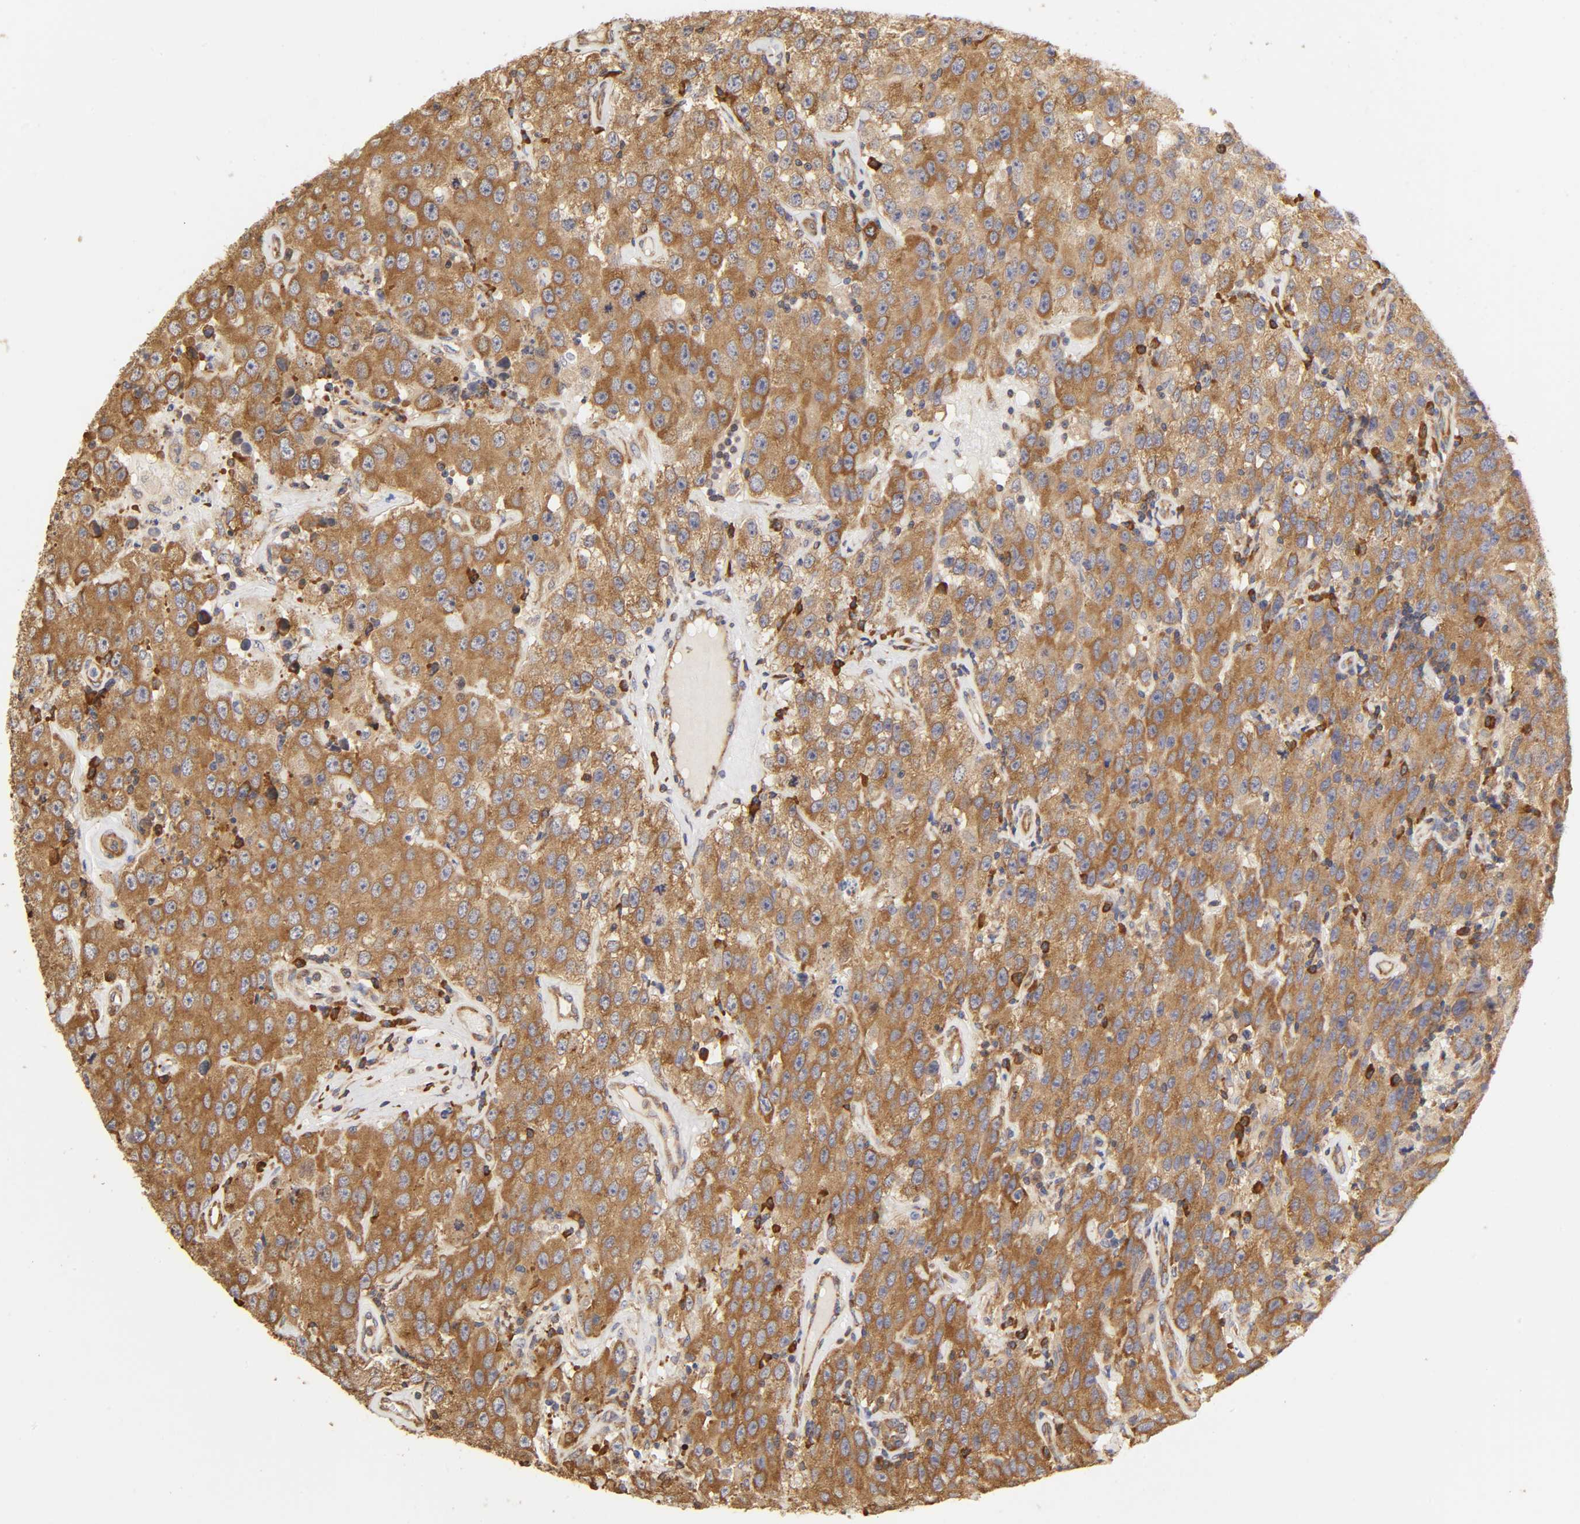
{"staining": {"intensity": "moderate", "quantity": ">75%", "location": "cytoplasmic/membranous"}, "tissue": "testis cancer", "cell_type": "Tumor cells", "image_type": "cancer", "snomed": [{"axis": "morphology", "description": "Seminoma, NOS"}, {"axis": "topography", "description": "Testis"}], "caption": "Tumor cells demonstrate medium levels of moderate cytoplasmic/membranous staining in about >75% of cells in human testis cancer (seminoma).", "gene": "RPL14", "patient": {"sex": "male", "age": 52}}